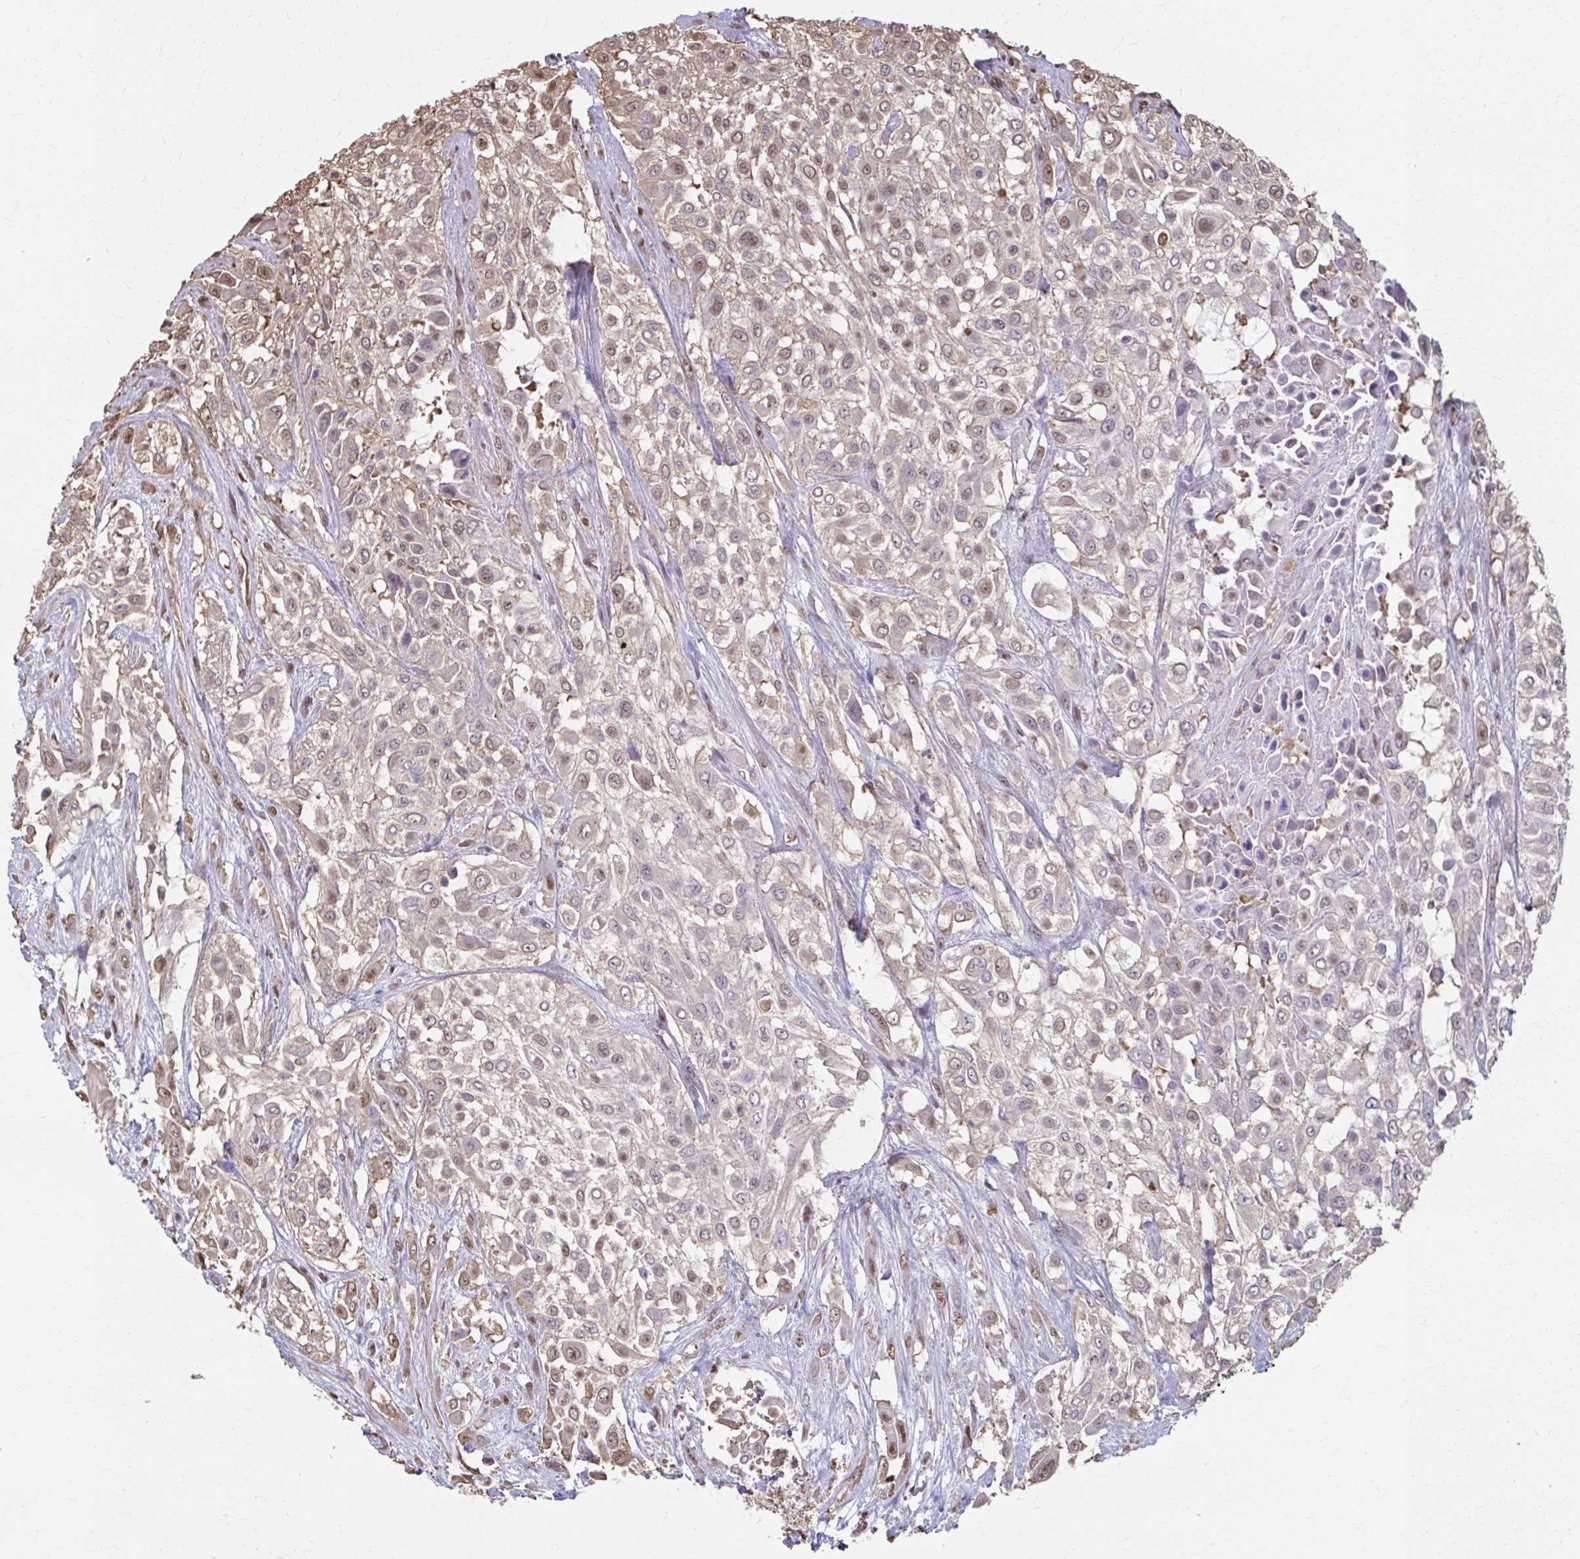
{"staining": {"intensity": "weak", "quantity": "25%-75%", "location": "nuclear"}, "tissue": "urothelial cancer", "cell_type": "Tumor cells", "image_type": "cancer", "snomed": [{"axis": "morphology", "description": "Urothelial carcinoma, High grade"}, {"axis": "topography", "description": "Urinary bladder"}], "caption": "Immunohistochemistry (IHC) image of human urothelial cancer stained for a protein (brown), which reveals low levels of weak nuclear expression in about 25%-75% of tumor cells.", "gene": "ING4", "patient": {"sex": "male", "age": 57}}